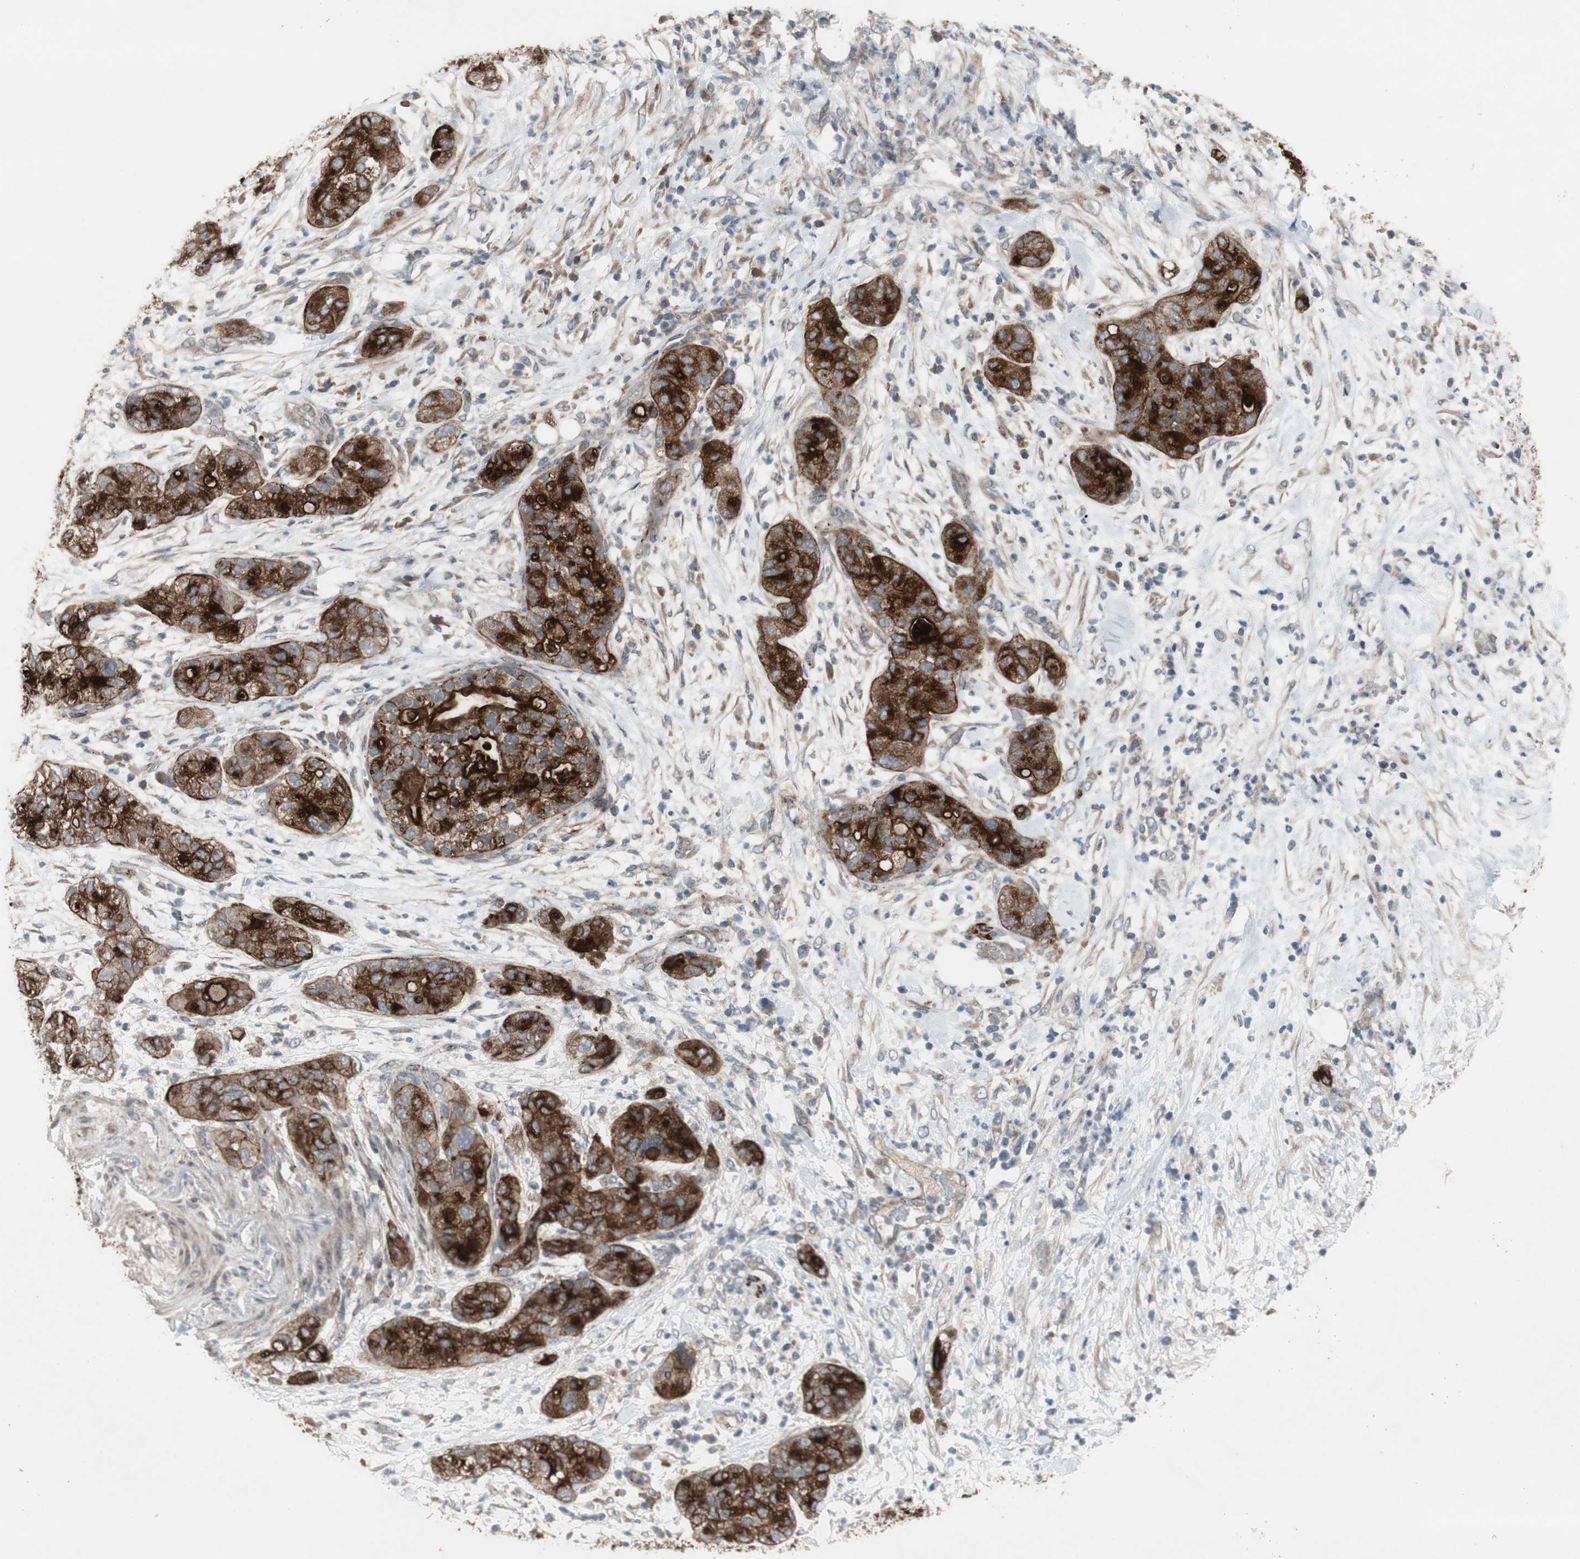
{"staining": {"intensity": "strong", "quantity": ">75%", "location": "cytoplasmic/membranous"}, "tissue": "pancreatic cancer", "cell_type": "Tumor cells", "image_type": "cancer", "snomed": [{"axis": "morphology", "description": "Adenocarcinoma, NOS"}, {"axis": "topography", "description": "Pancreas"}], "caption": "Brown immunohistochemical staining in human pancreatic adenocarcinoma displays strong cytoplasmic/membranous staining in approximately >75% of tumor cells.", "gene": "OAZ1", "patient": {"sex": "female", "age": 78}}